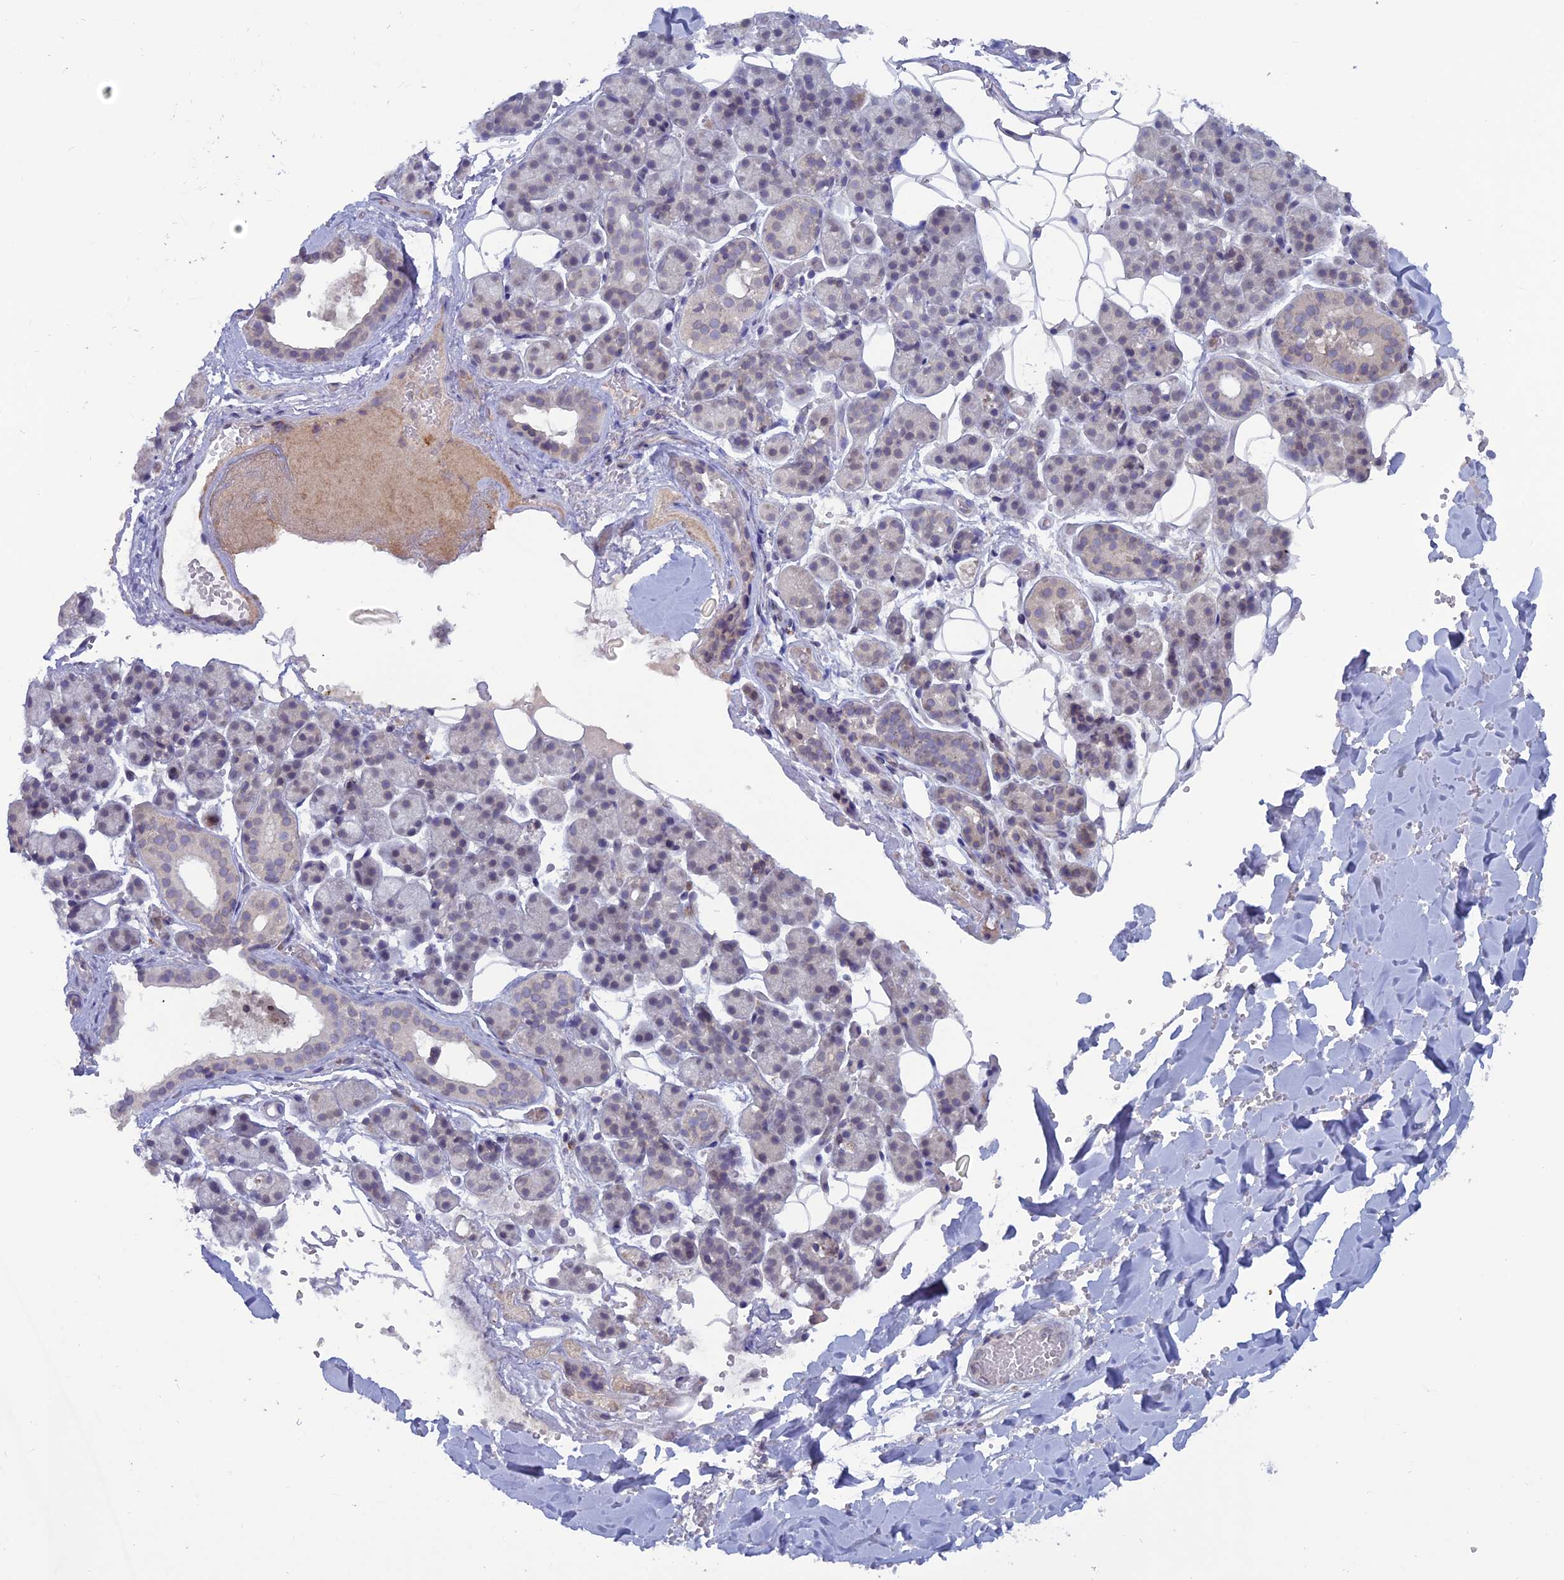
{"staining": {"intensity": "moderate", "quantity": "<25%", "location": "cytoplasmic/membranous"}, "tissue": "salivary gland", "cell_type": "Glandular cells", "image_type": "normal", "snomed": [{"axis": "morphology", "description": "Normal tissue, NOS"}, {"axis": "topography", "description": "Salivary gland"}], "caption": "Benign salivary gland demonstrates moderate cytoplasmic/membranous expression in approximately <25% of glandular cells.", "gene": "WDR46", "patient": {"sex": "female", "age": 33}}